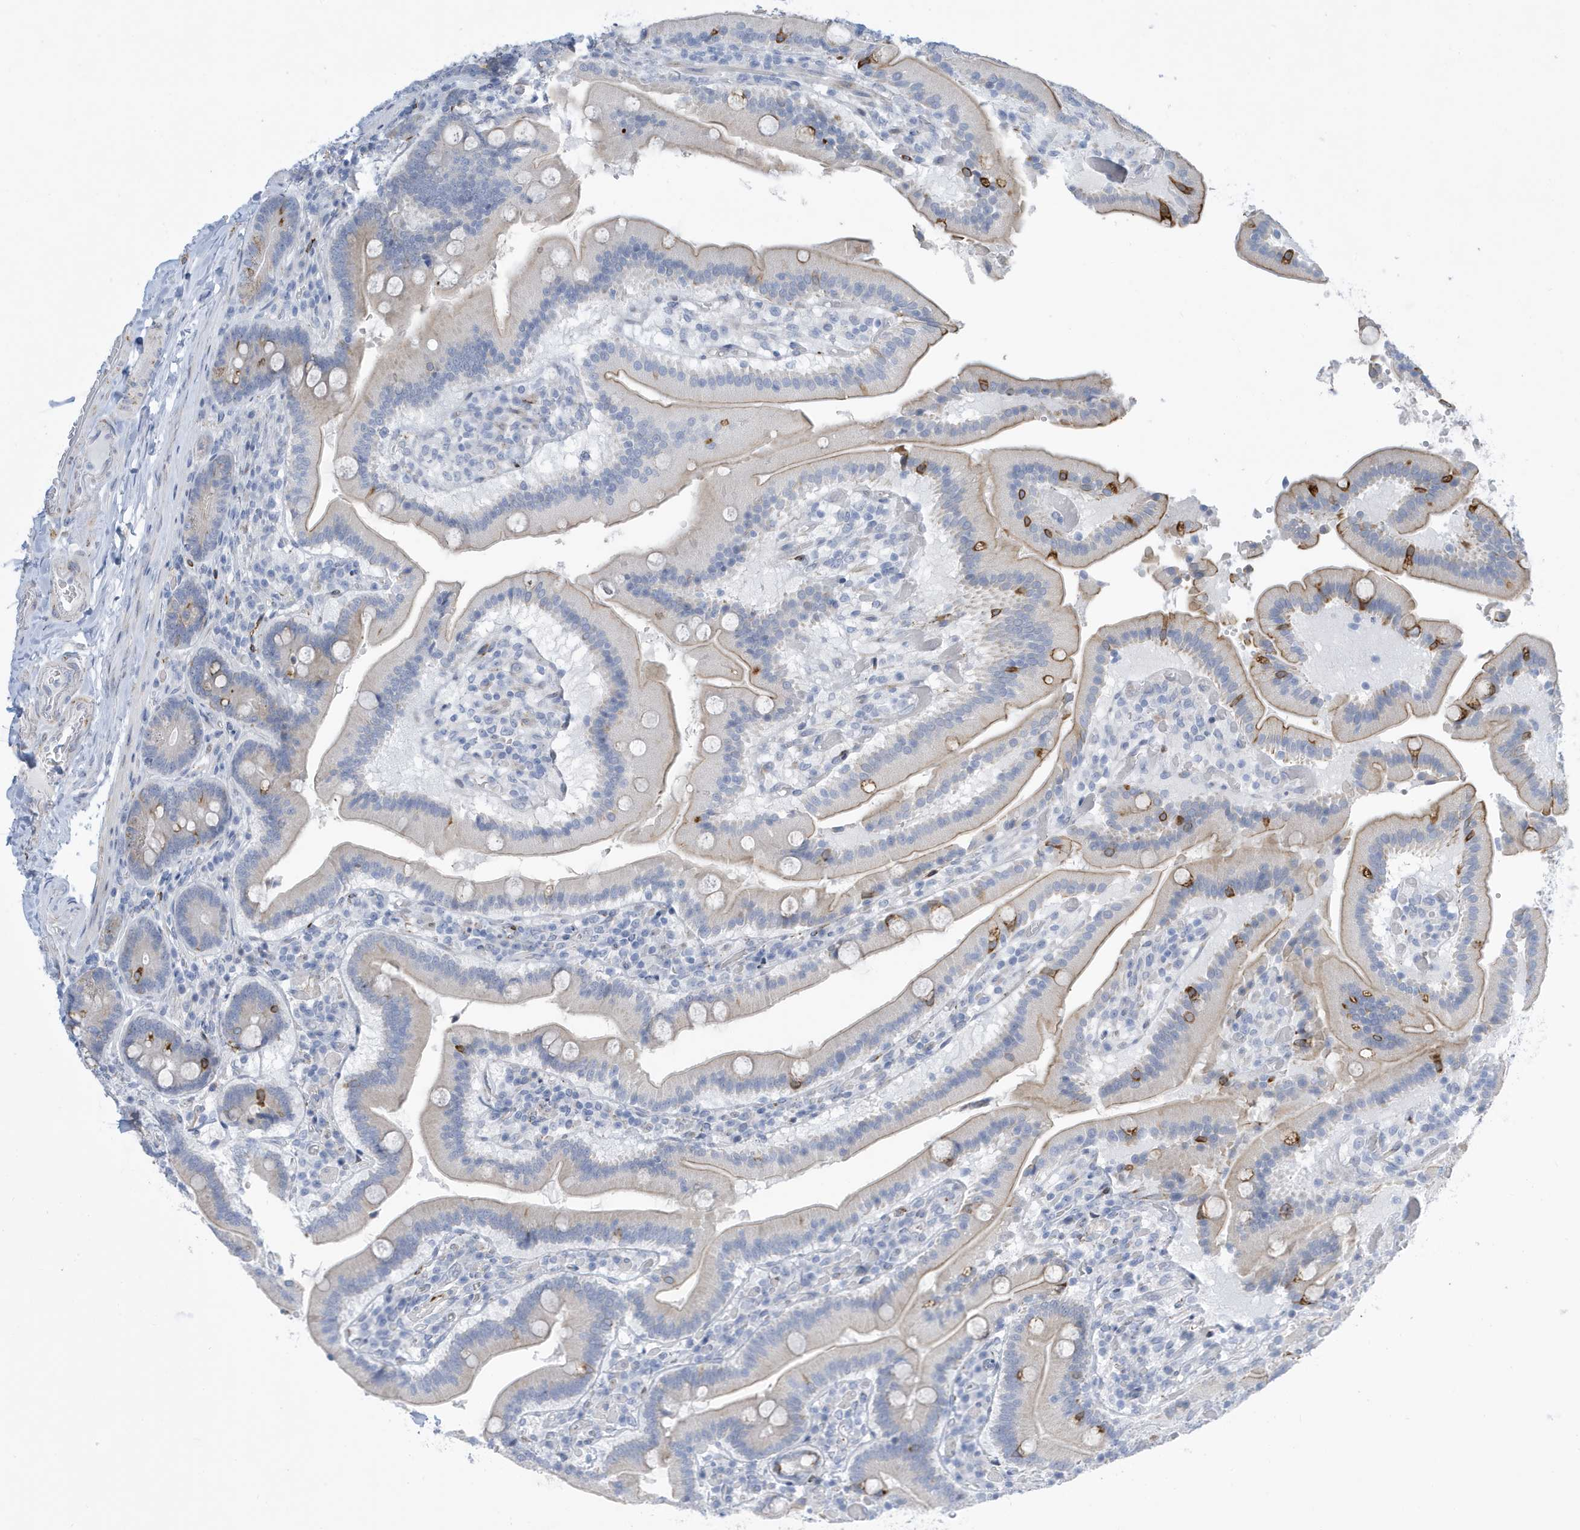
{"staining": {"intensity": "moderate", "quantity": "<25%", "location": "cytoplasmic/membranous"}, "tissue": "duodenum", "cell_type": "Glandular cells", "image_type": "normal", "snomed": [{"axis": "morphology", "description": "Normal tissue, NOS"}, {"axis": "topography", "description": "Duodenum"}], "caption": "IHC (DAB) staining of benign human duodenum demonstrates moderate cytoplasmic/membranous protein positivity in approximately <25% of glandular cells.", "gene": "SEMA3F", "patient": {"sex": "female", "age": 62}}